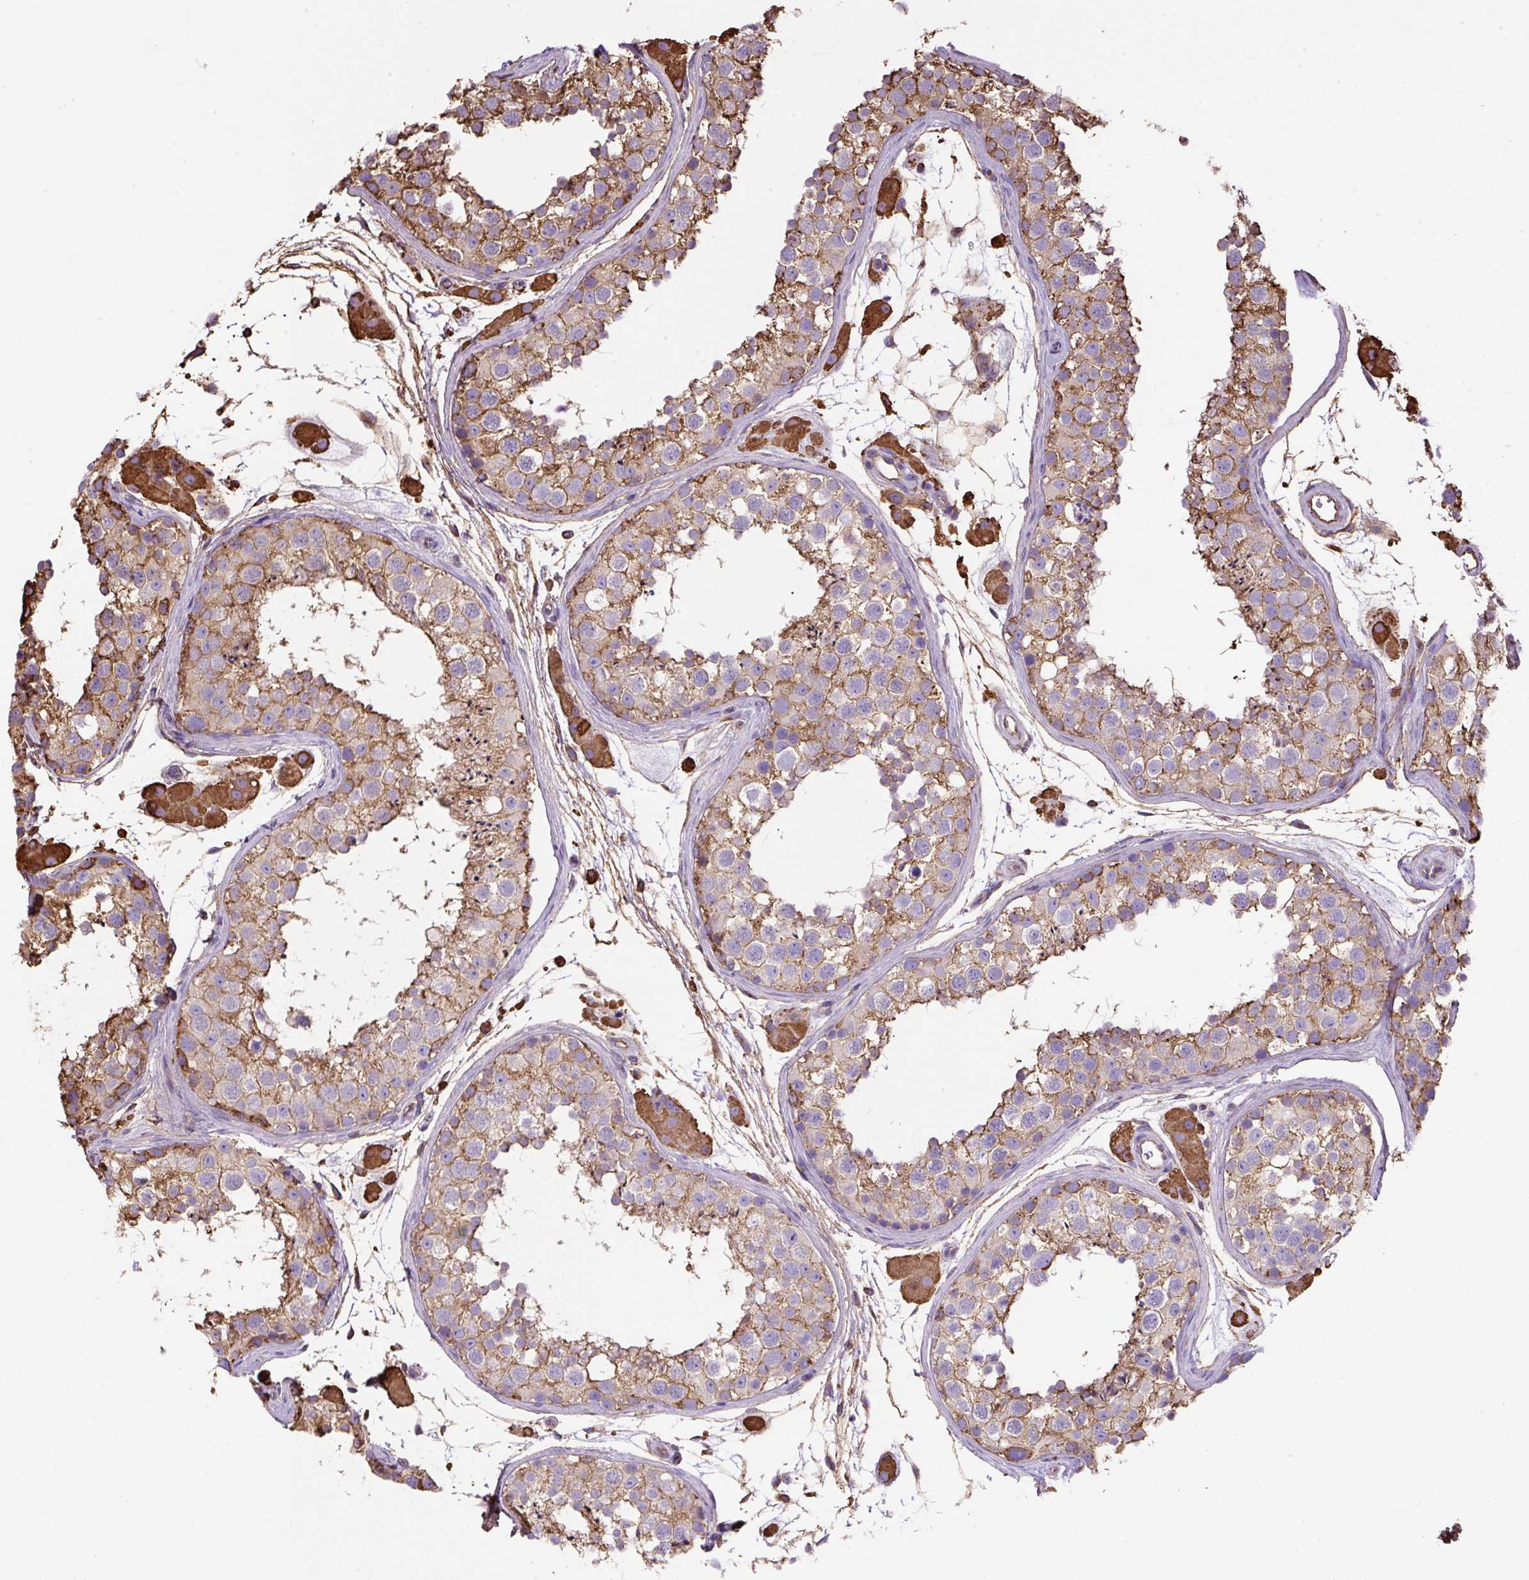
{"staining": {"intensity": "moderate", "quantity": "25%-75%", "location": "cytoplasmic/membranous"}, "tissue": "testis", "cell_type": "Cells in seminiferous ducts", "image_type": "normal", "snomed": [{"axis": "morphology", "description": "Normal tissue, NOS"}, {"axis": "topography", "description": "Testis"}], "caption": "Protein expression analysis of benign testis displays moderate cytoplasmic/membranous staining in approximately 25%-75% of cells in seminiferous ducts. (brown staining indicates protein expression, while blue staining denotes nuclei).", "gene": "MAGEB5", "patient": {"sex": "male", "age": 41}}